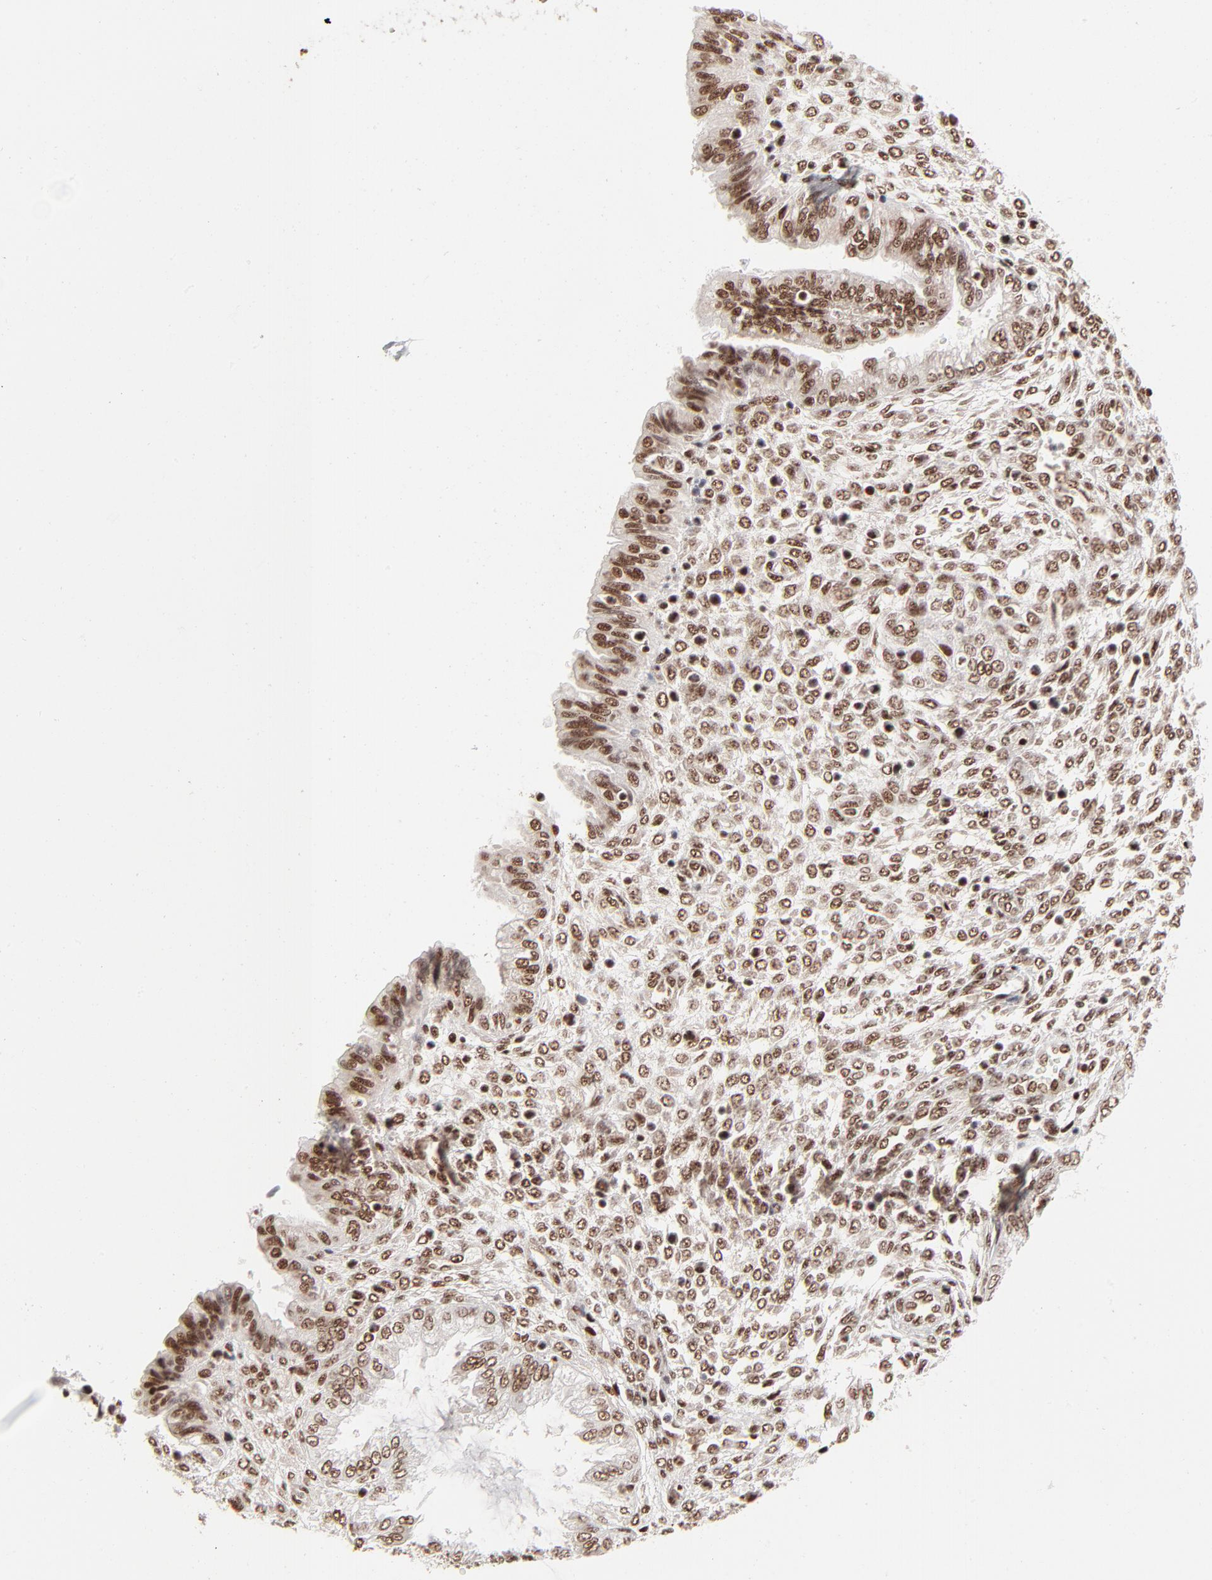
{"staining": {"intensity": "strong", "quantity": ">75%", "location": "nuclear"}, "tissue": "endometrium", "cell_type": "Cells in endometrial stroma", "image_type": "normal", "snomed": [{"axis": "morphology", "description": "Normal tissue, NOS"}, {"axis": "topography", "description": "Endometrium"}], "caption": "An image of human endometrium stained for a protein displays strong nuclear brown staining in cells in endometrial stroma. (Brightfield microscopy of DAB IHC at high magnification).", "gene": "TARDBP", "patient": {"sex": "female", "age": 33}}